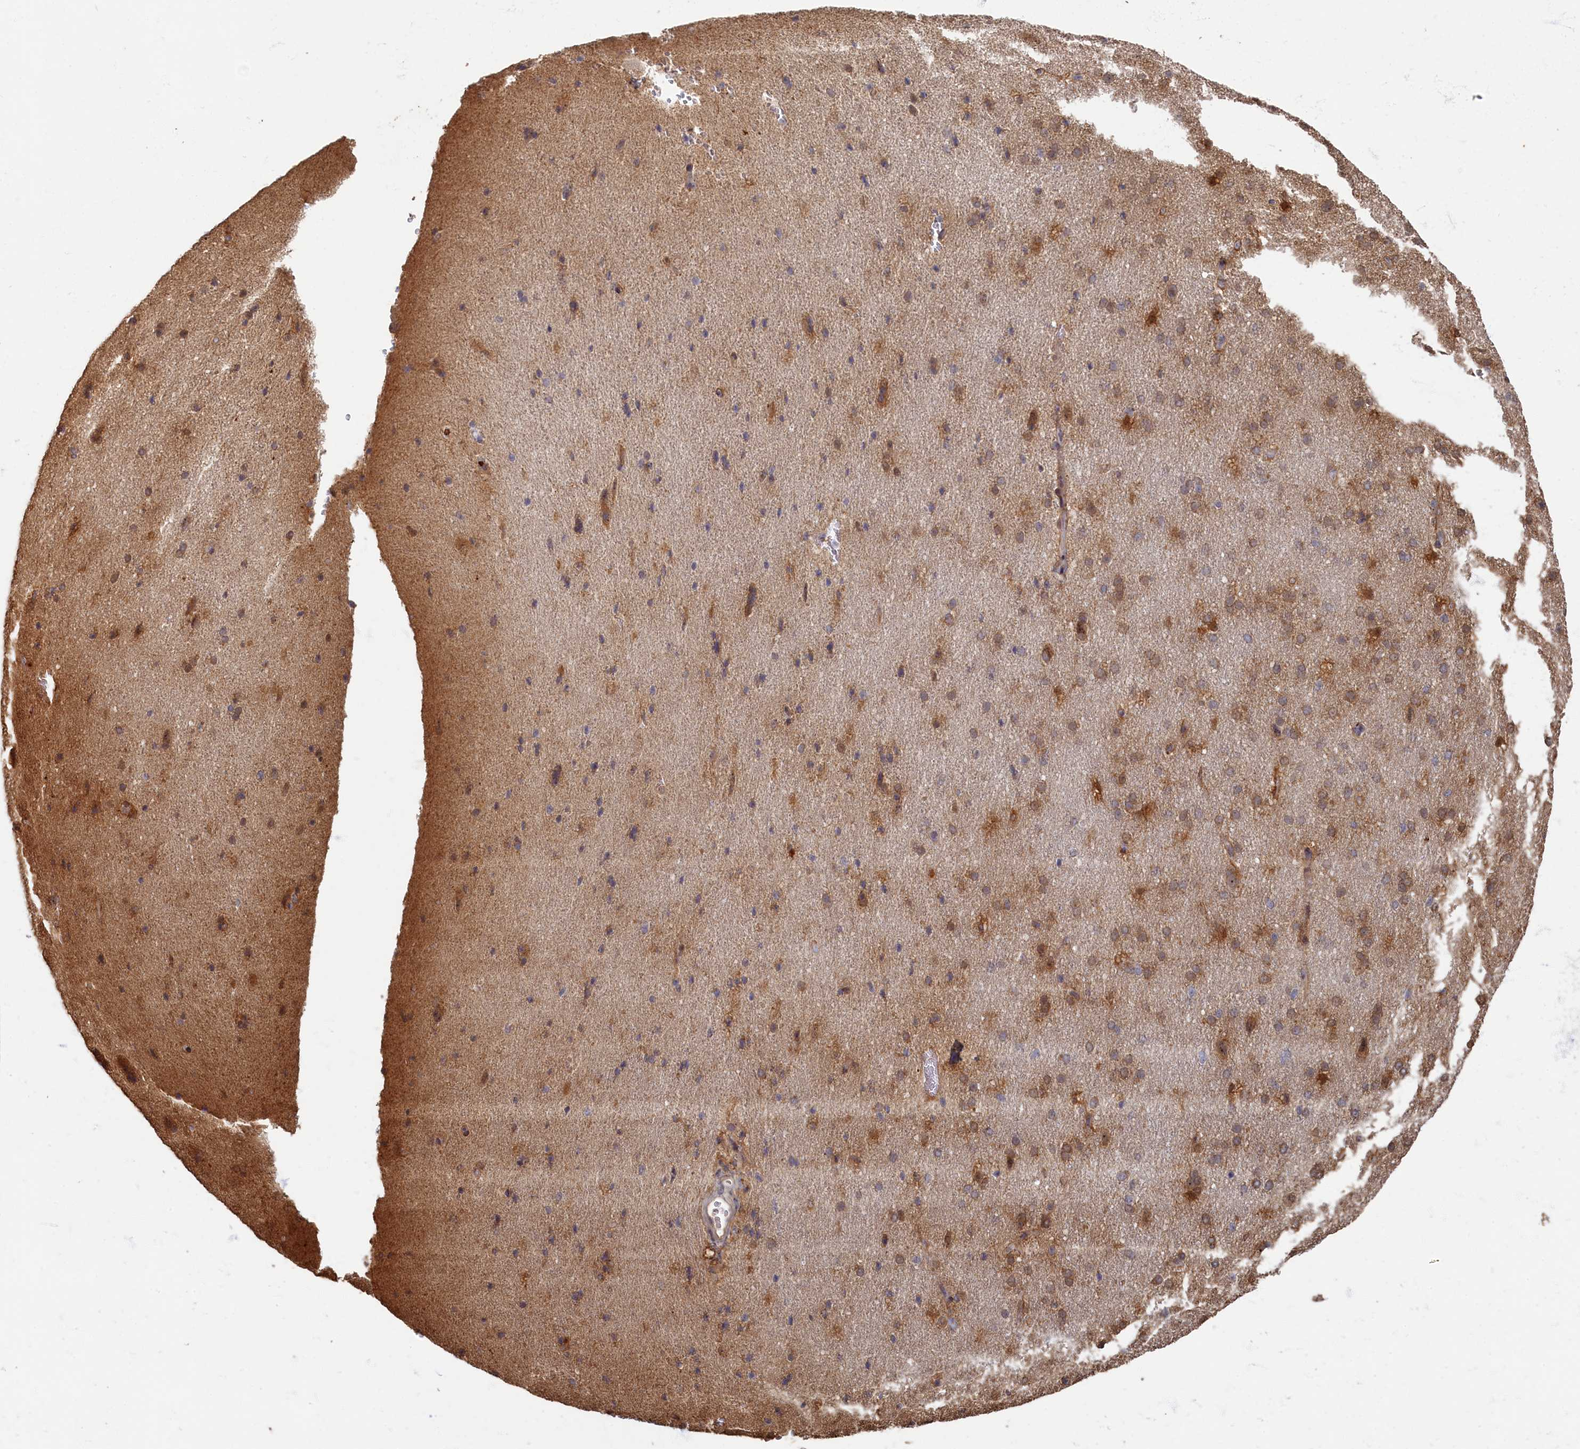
{"staining": {"intensity": "weak", "quantity": ">75%", "location": "cytoplasmic/membranous"}, "tissue": "cerebral cortex", "cell_type": "Endothelial cells", "image_type": "normal", "snomed": [{"axis": "morphology", "description": "Normal tissue, NOS"}, {"axis": "topography", "description": "Cerebral cortex"}], "caption": "Immunohistochemistry (DAB) staining of benign human cerebral cortex demonstrates weak cytoplasmic/membranous protein staining in about >75% of endothelial cells. The protein is shown in brown color, while the nuclei are stained blue.", "gene": "HUNK", "patient": {"sex": "male", "age": 62}}